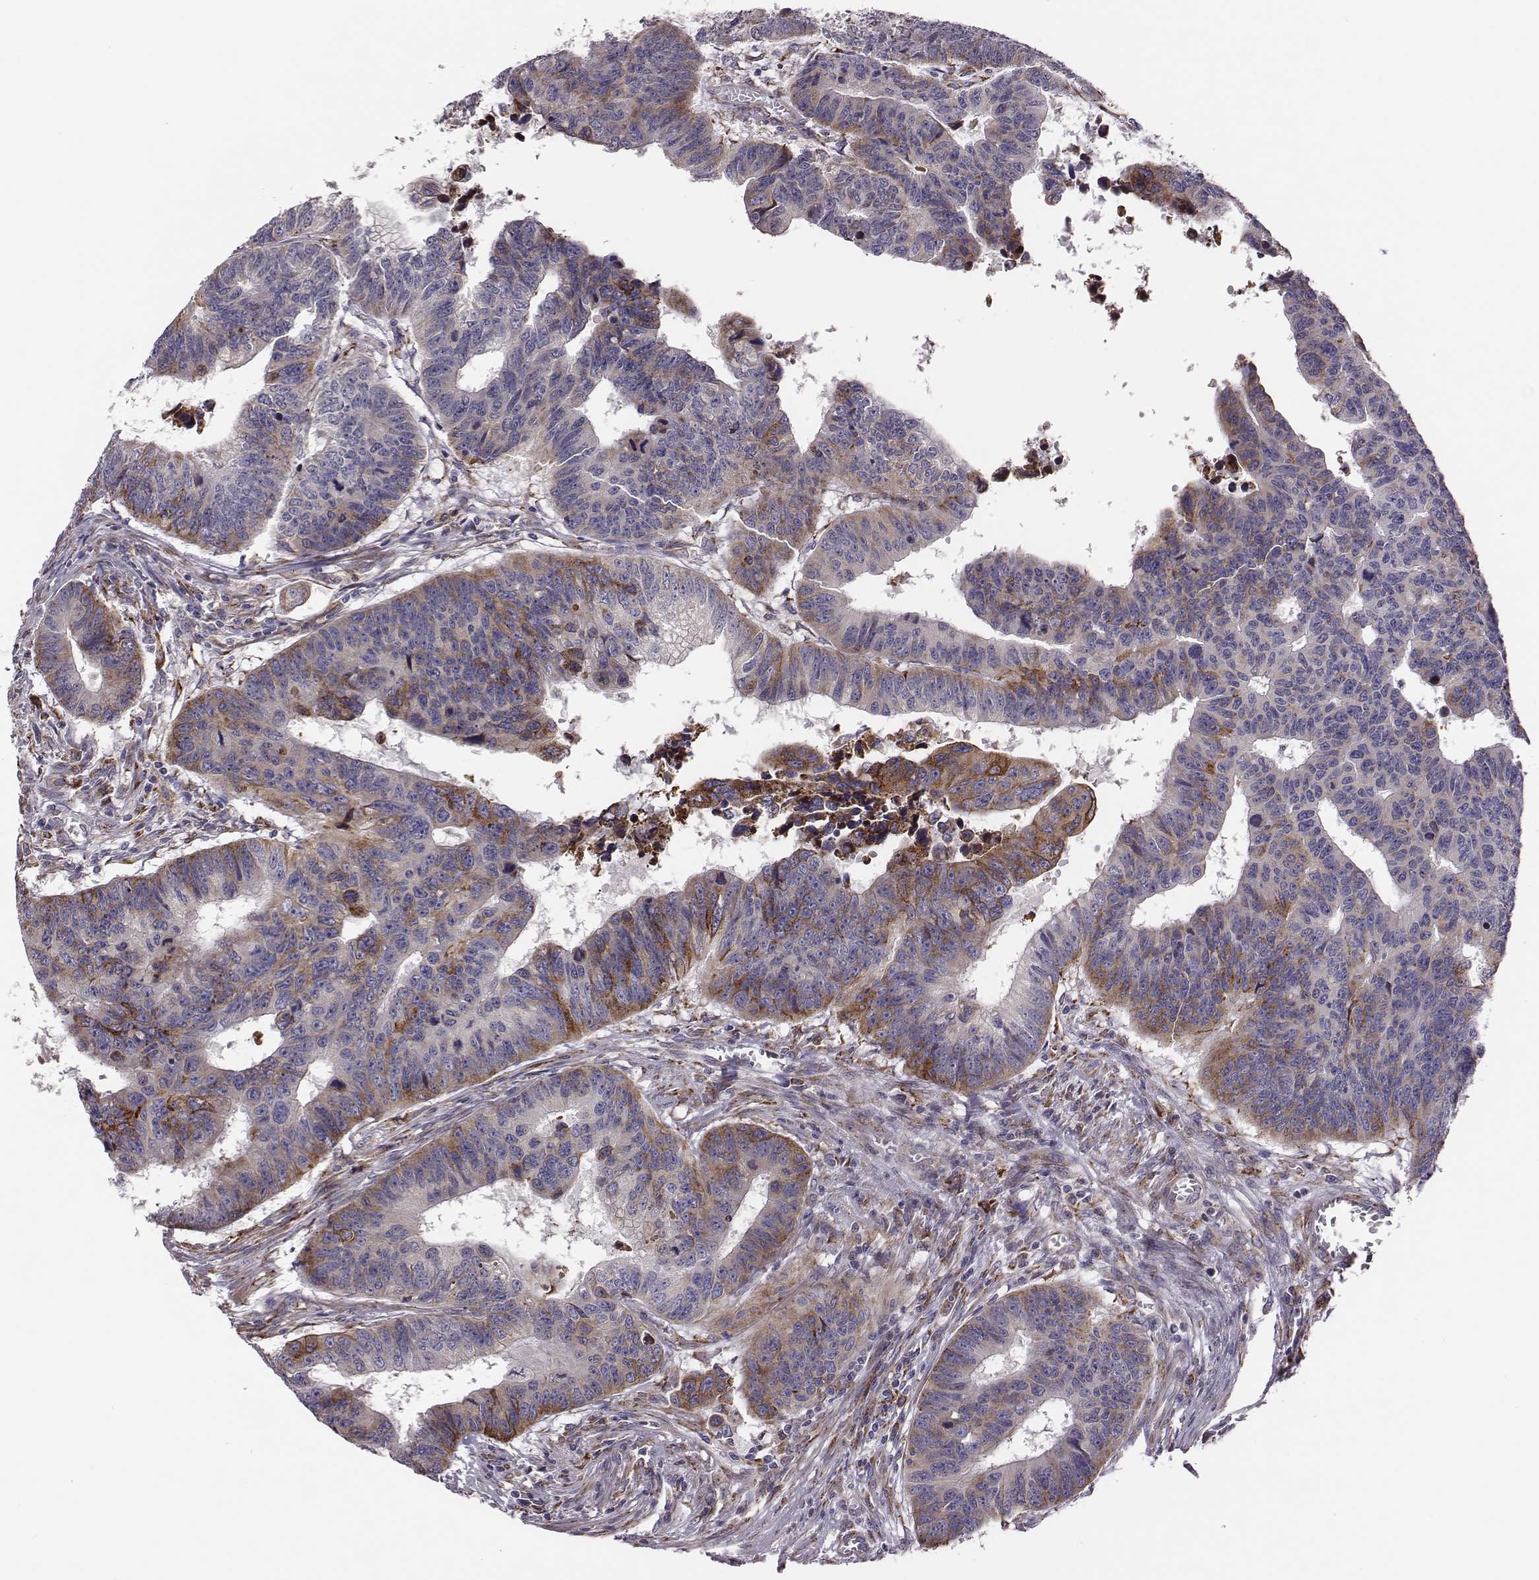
{"staining": {"intensity": "strong", "quantity": "<25%", "location": "cytoplasmic/membranous"}, "tissue": "colorectal cancer", "cell_type": "Tumor cells", "image_type": "cancer", "snomed": [{"axis": "morphology", "description": "Adenocarcinoma, NOS"}, {"axis": "topography", "description": "Rectum"}], "caption": "Protein staining by immunohistochemistry demonstrates strong cytoplasmic/membranous expression in approximately <25% of tumor cells in colorectal adenocarcinoma. Nuclei are stained in blue.", "gene": "SELENOI", "patient": {"sex": "female", "age": 85}}